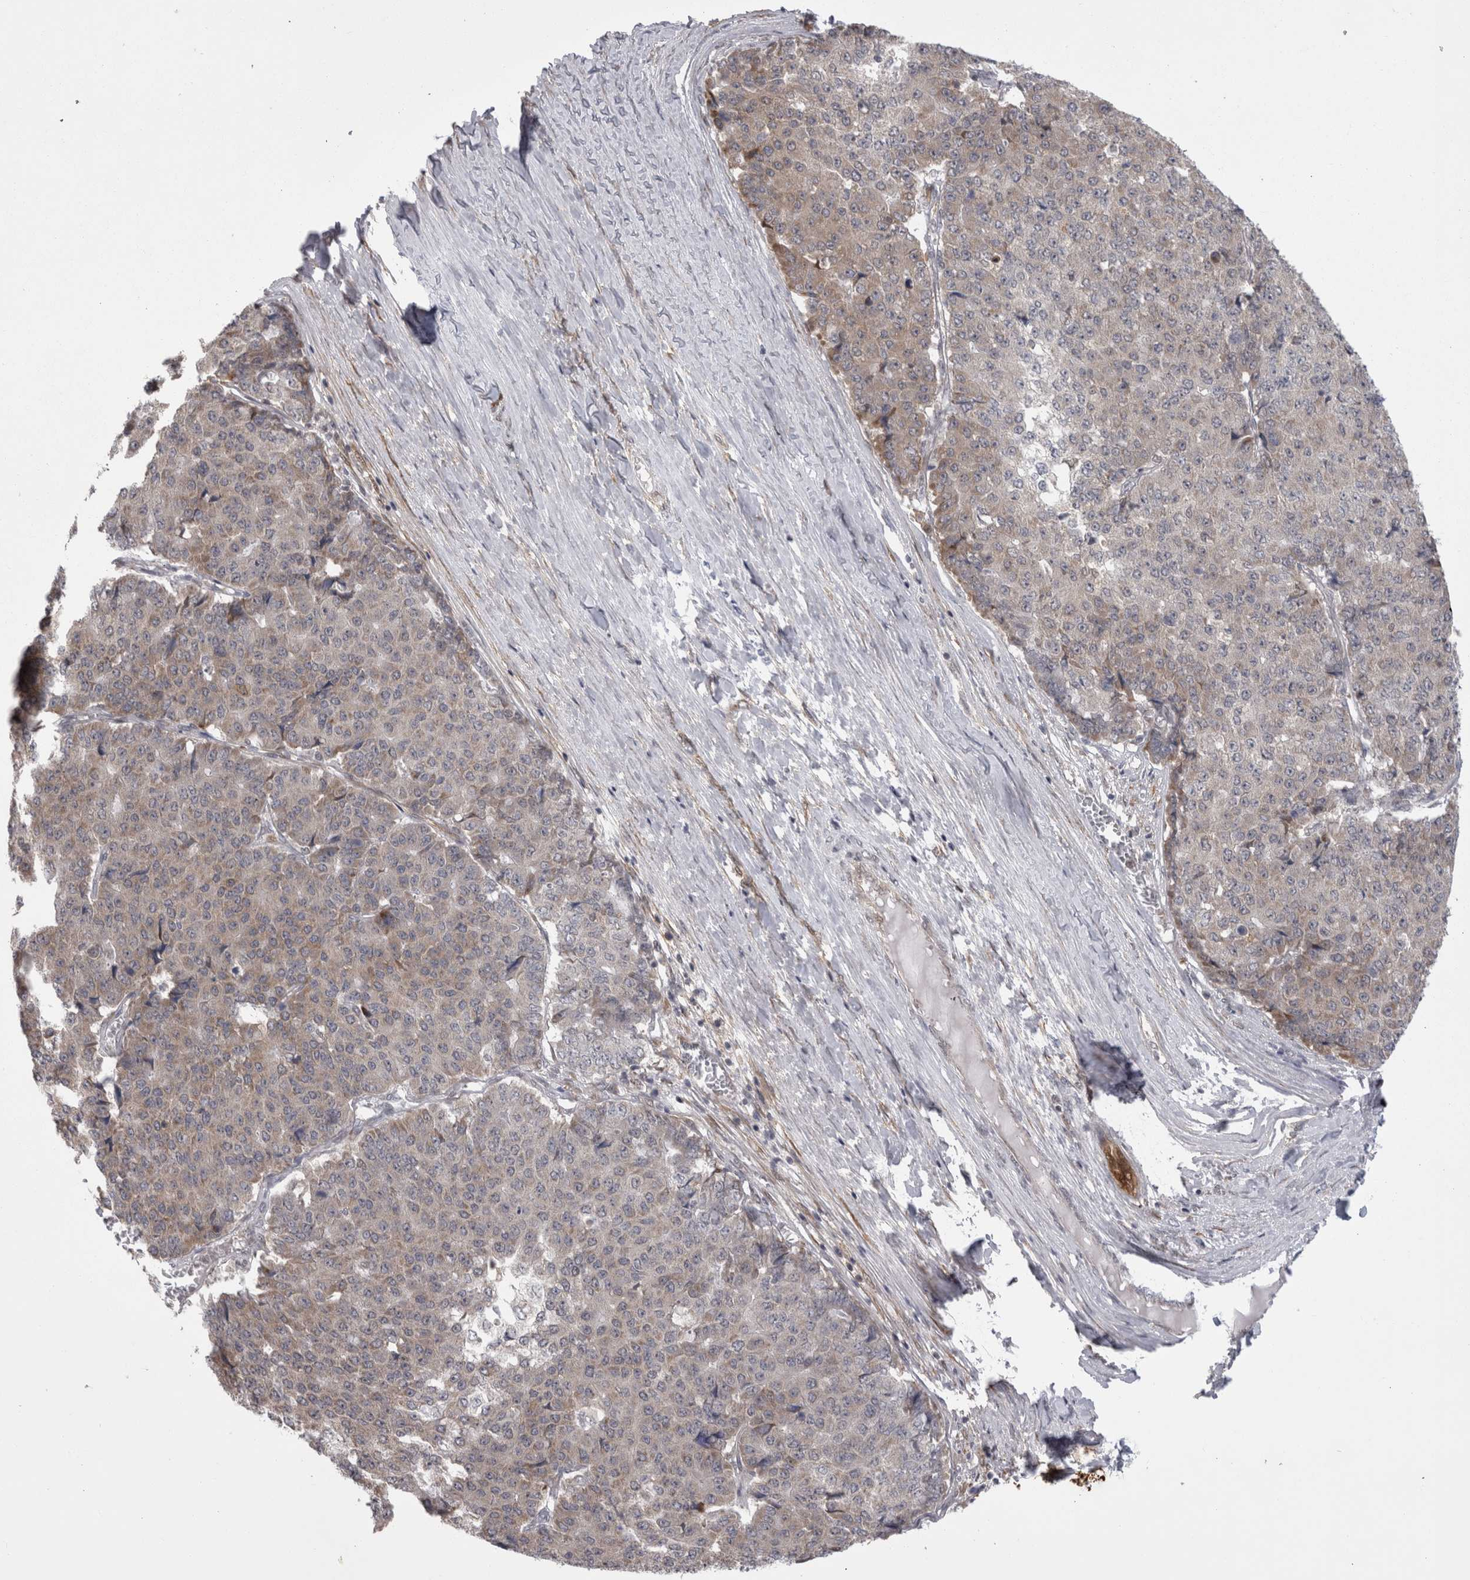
{"staining": {"intensity": "weak", "quantity": ">75%", "location": "cytoplasmic/membranous"}, "tissue": "pancreatic cancer", "cell_type": "Tumor cells", "image_type": "cancer", "snomed": [{"axis": "morphology", "description": "Adenocarcinoma, NOS"}, {"axis": "topography", "description": "Pancreas"}], "caption": "Protein expression analysis of human pancreatic cancer reveals weak cytoplasmic/membranous positivity in approximately >75% of tumor cells. (DAB (3,3'-diaminobenzidine) = brown stain, brightfield microscopy at high magnification).", "gene": "CHIC2", "patient": {"sex": "male", "age": 50}}